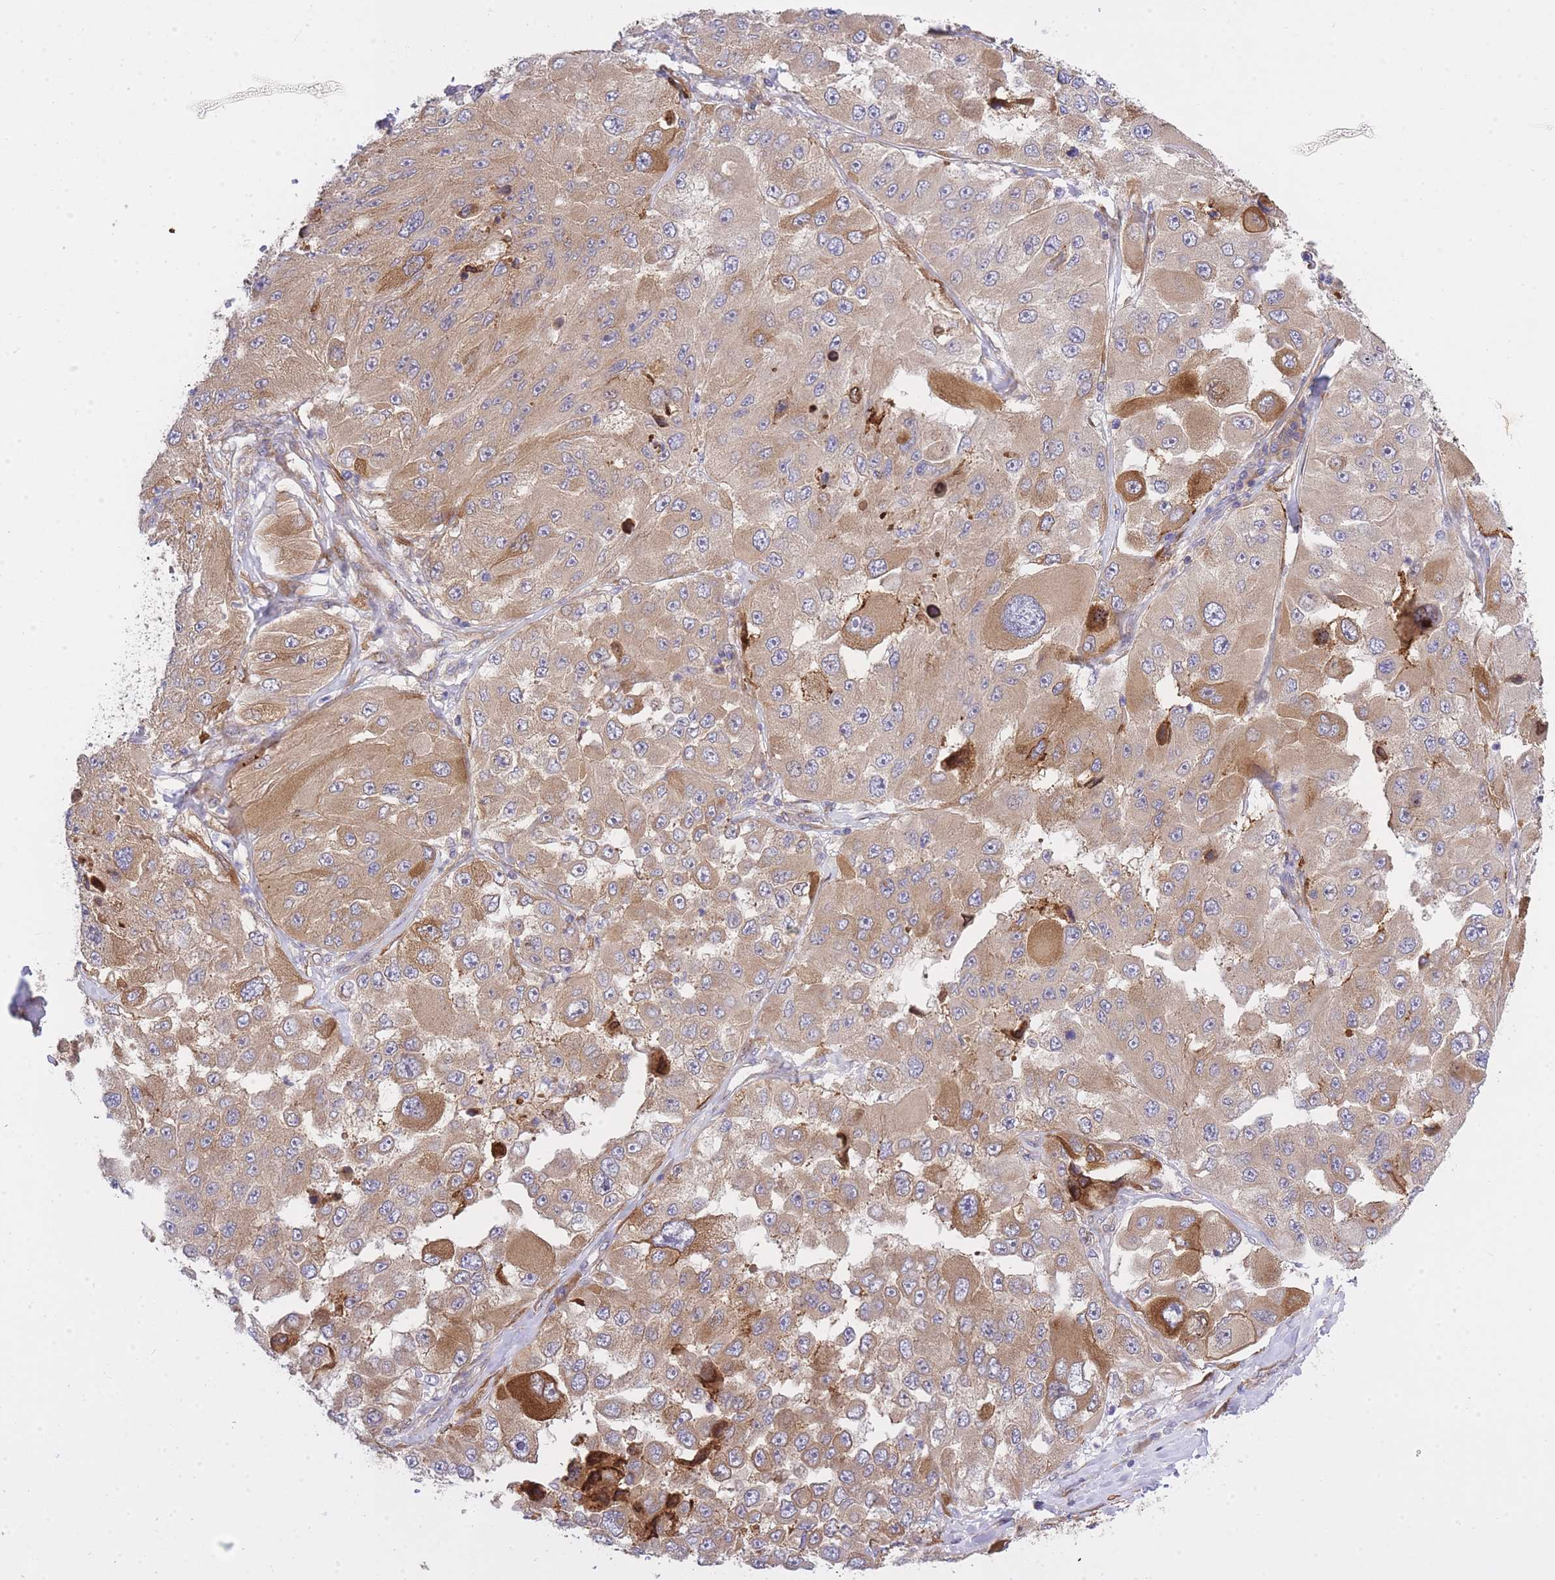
{"staining": {"intensity": "moderate", "quantity": ">75%", "location": "cytoplasmic/membranous"}, "tissue": "melanoma", "cell_type": "Tumor cells", "image_type": "cancer", "snomed": [{"axis": "morphology", "description": "Malignant melanoma, Metastatic site"}, {"axis": "topography", "description": "Lymph node"}], "caption": "DAB immunohistochemical staining of human melanoma displays moderate cytoplasmic/membranous protein positivity in approximately >75% of tumor cells.", "gene": "EIF2B2", "patient": {"sex": "male", "age": 62}}